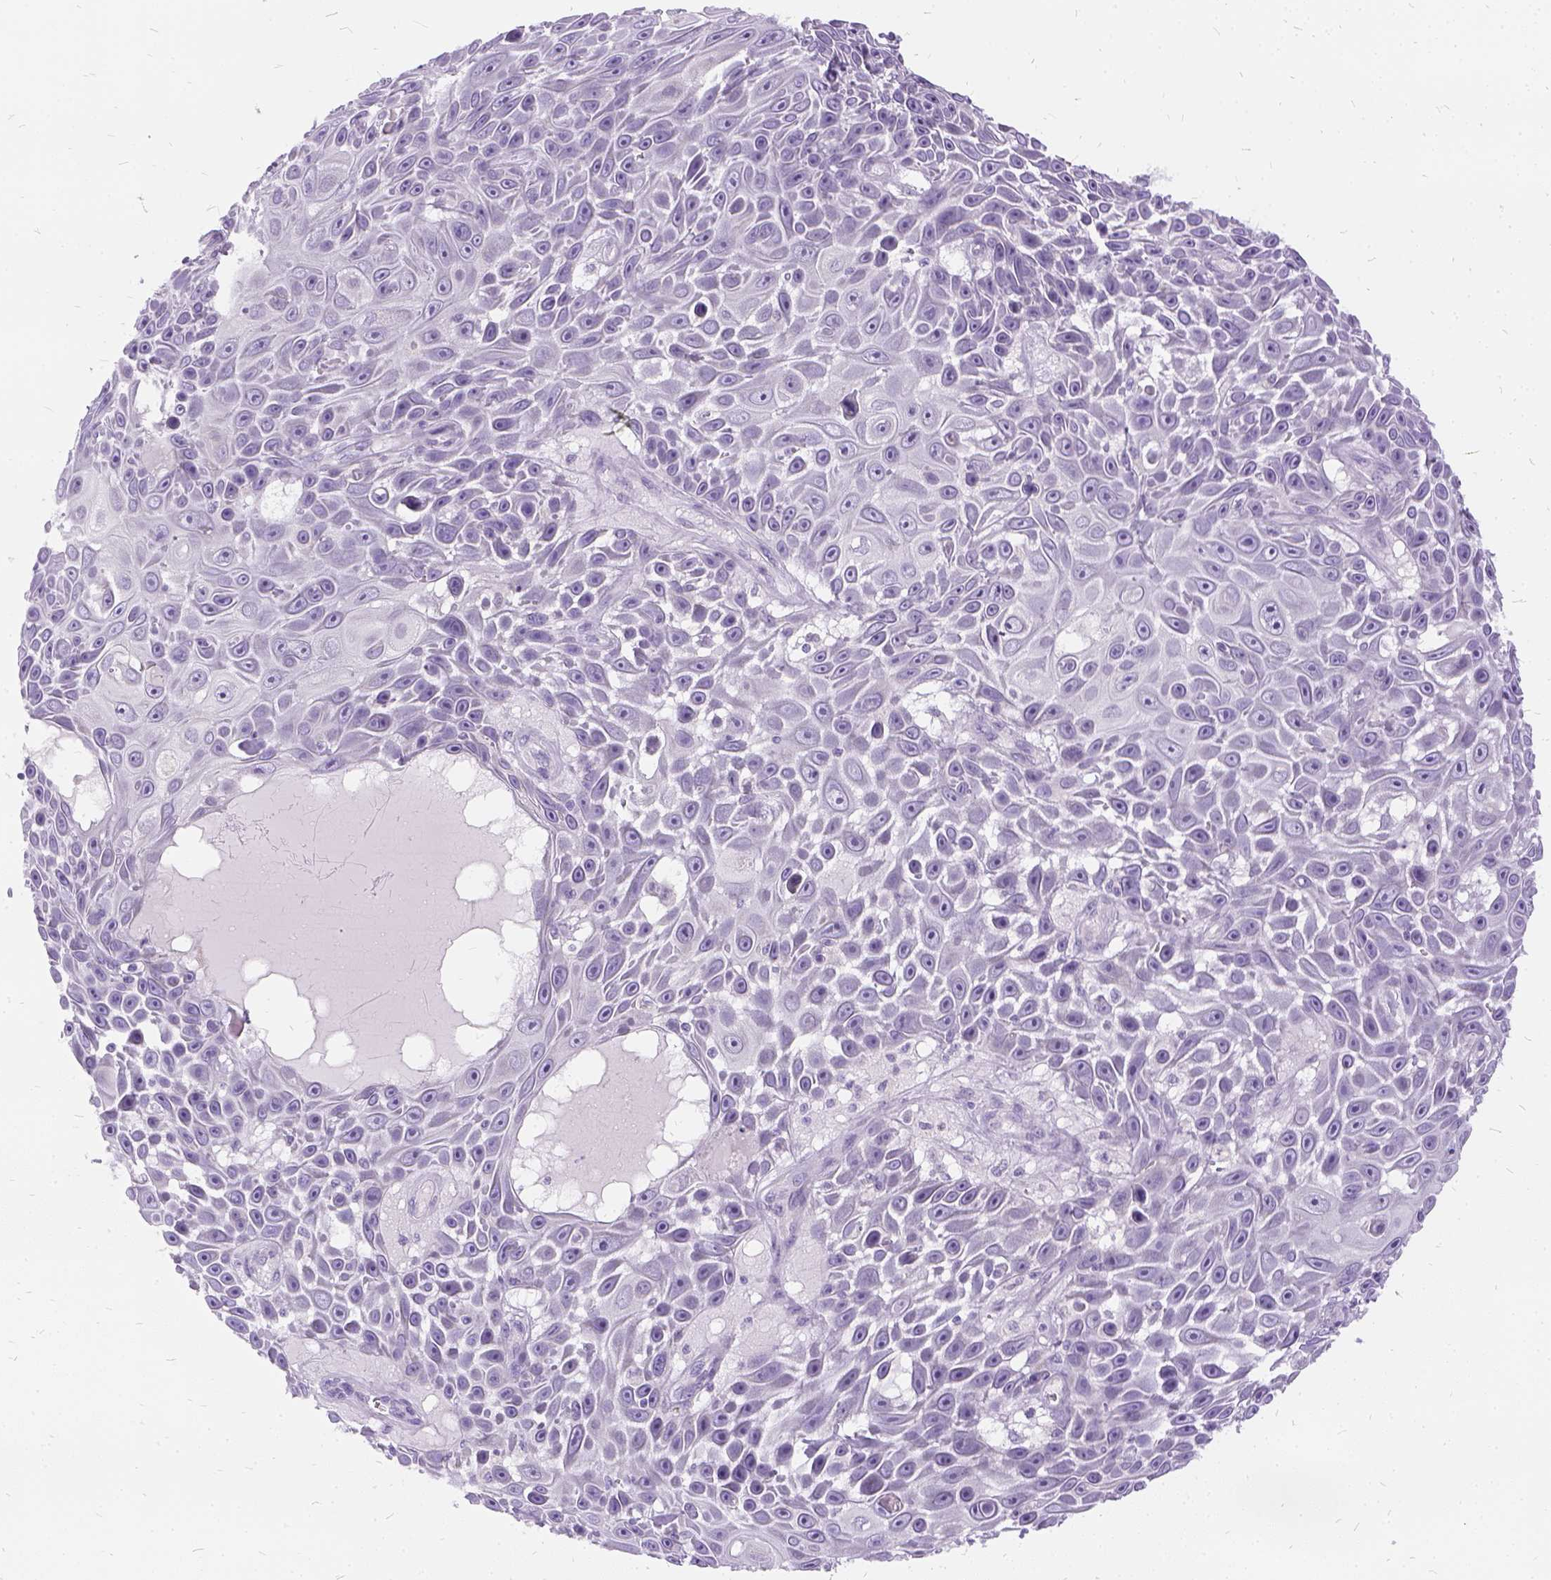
{"staining": {"intensity": "negative", "quantity": "none", "location": "none"}, "tissue": "skin cancer", "cell_type": "Tumor cells", "image_type": "cancer", "snomed": [{"axis": "morphology", "description": "Squamous cell carcinoma, NOS"}, {"axis": "topography", "description": "Skin"}], "caption": "This is a histopathology image of immunohistochemistry (IHC) staining of skin squamous cell carcinoma, which shows no positivity in tumor cells.", "gene": "FDX1", "patient": {"sex": "male", "age": 82}}